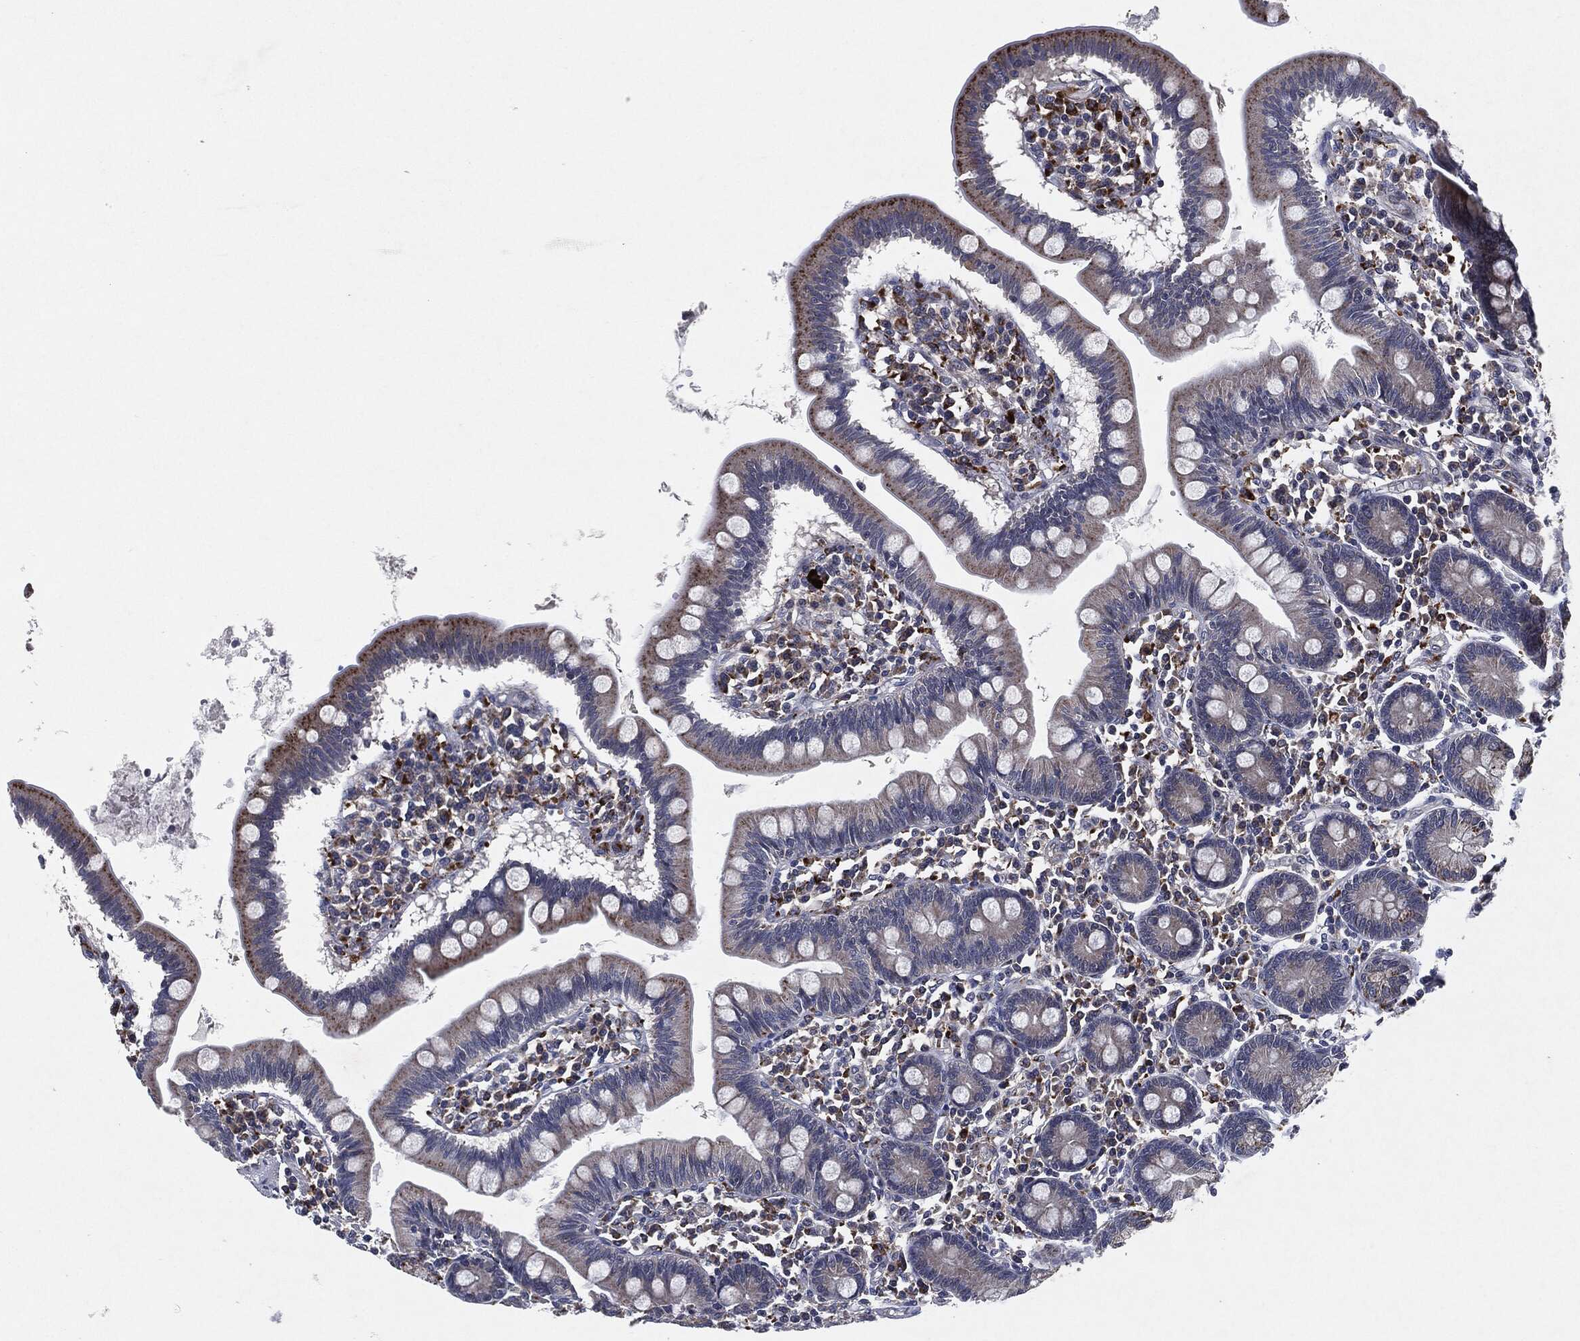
{"staining": {"intensity": "strong", "quantity": "<25%", "location": "cytoplasmic/membranous"}, "tissue": "small intestine", "cell_type": "Glandular cells", "image_type": "normal", "snomed": [{"axis": "morphology", "description": "Normal tissue, NOS"}, {"axis": "topography", "description": "Small intestine"}], "caption": "Brown immunohistochemical staining in benign human small intestine displays strong cytoplasmic/membranous expression in about <25% of glandular cells.", "gene": "SLC31A2", "patient": {"sex": "male", "age": 88}}